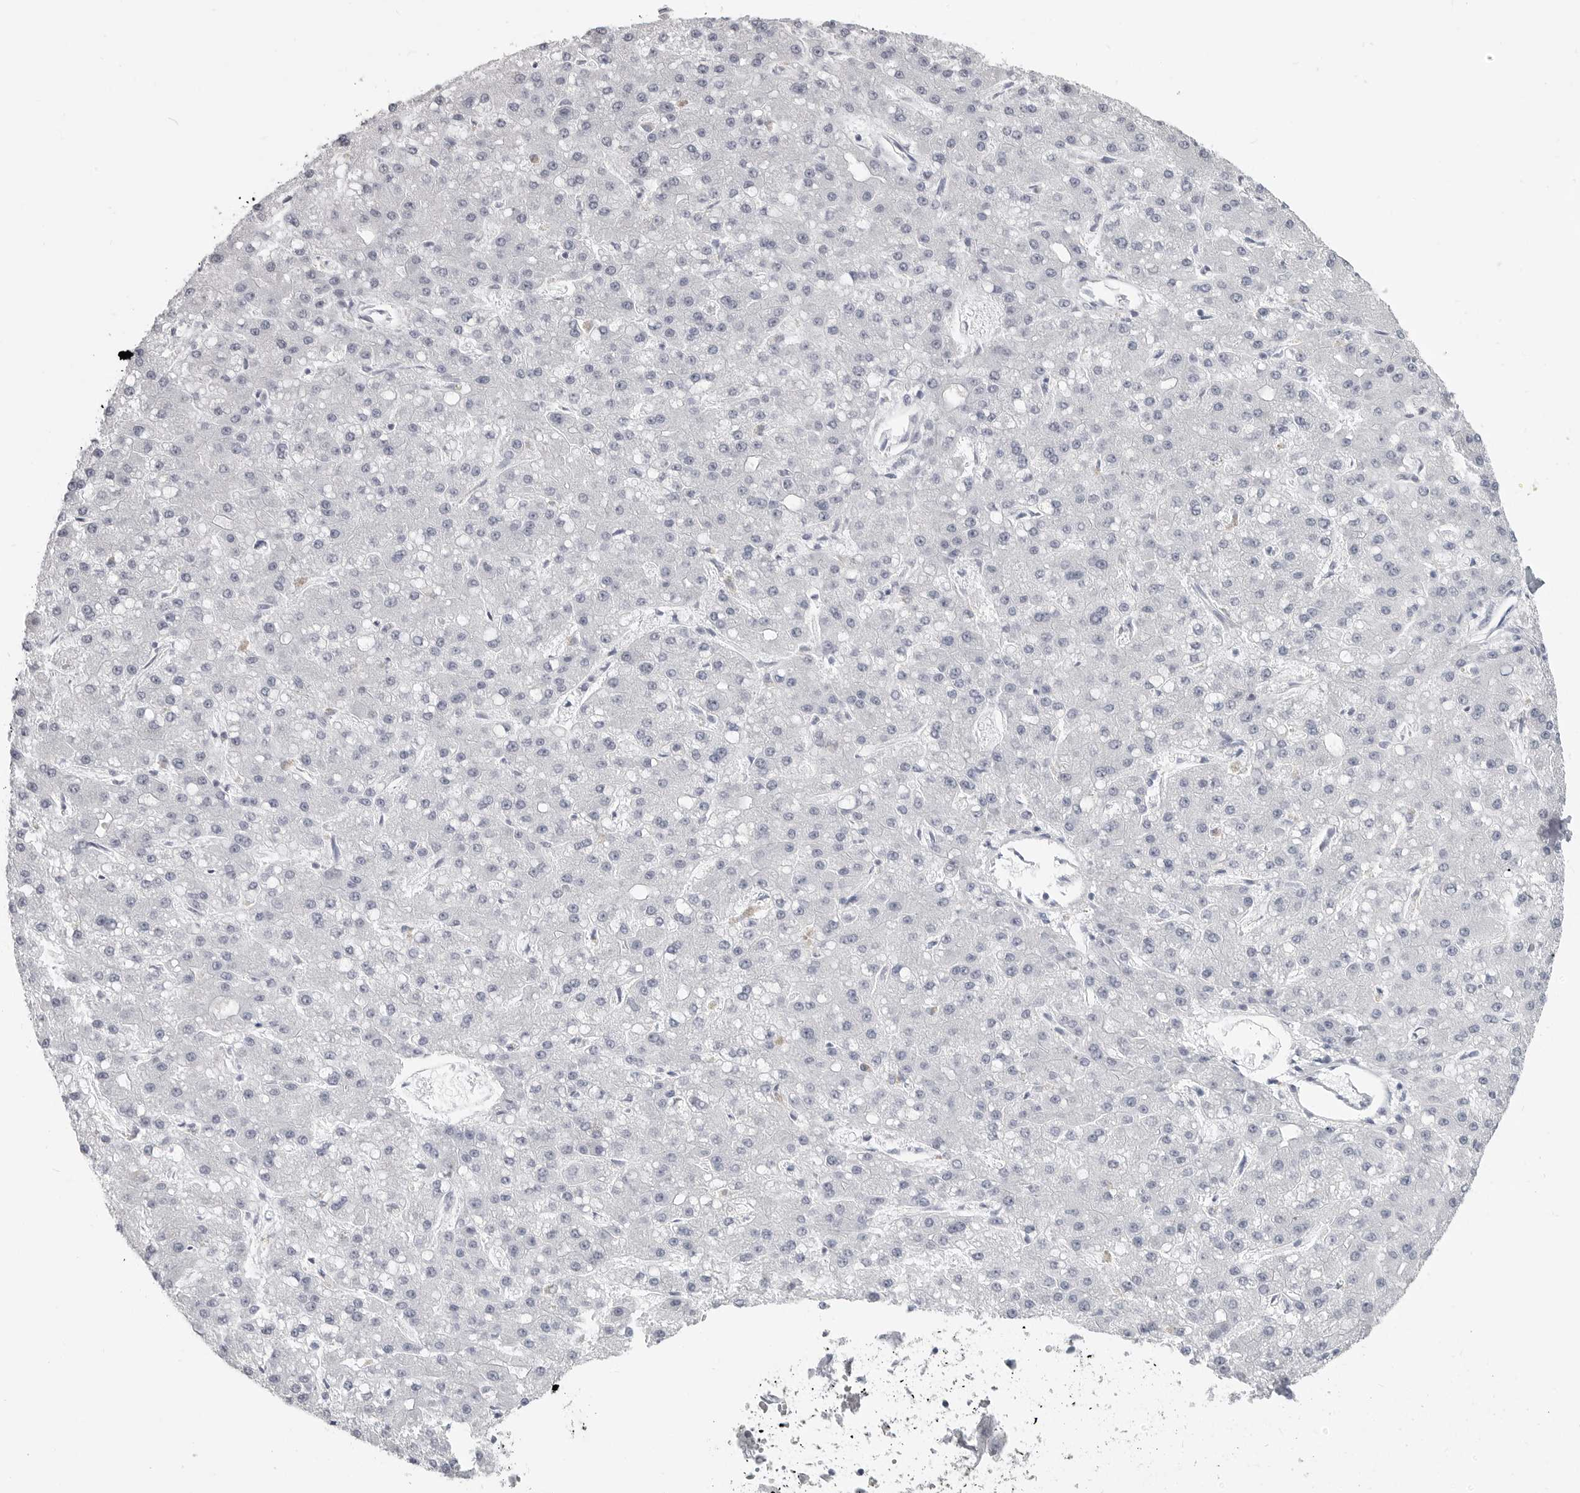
{"staining": {"intensity": "negative", "quantity": "none", "location": "none"}, "tissue": "liver cancer", "cell_type": "Tumor cells", "image_type": "cancer", "snomed": [{"axis": "morphology", "description": "Carcinoma, Hepatocellular, NOS"}, {"axis": "topography", "description": "Liver"}], "caption": "The IHC micrograph has no significant expression in tumor cells of hepatocellular carcinoma (liver) tissue.", "gene": "LY6D", "patient": {"sex": "male", "age": 67}}